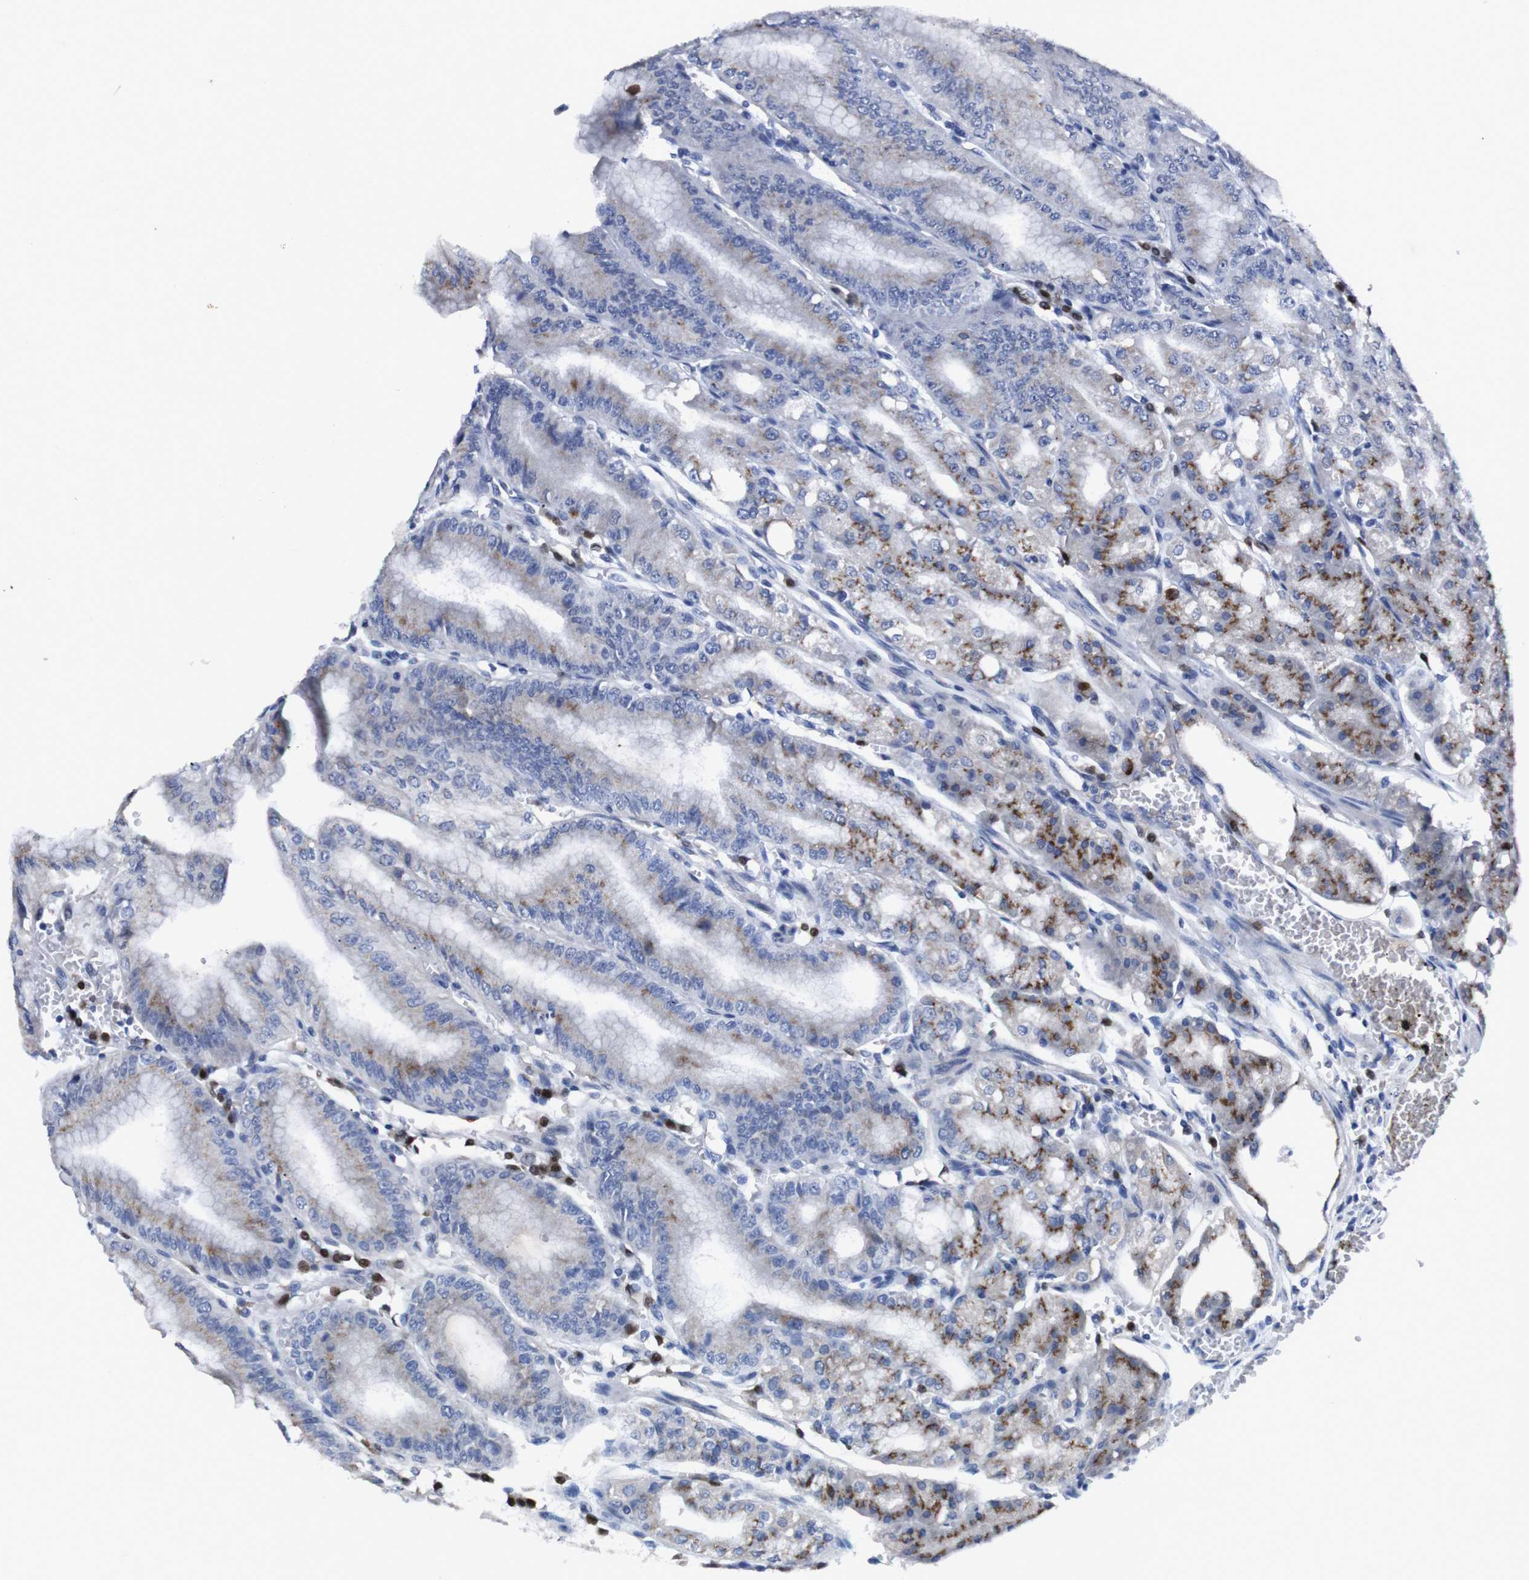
{"staining": {"intensity": "moderate", "quantity": "25%-75%", "location": "cytoplasmic/membranous"}, "tissue": "stomach", "cell_type": "Glandular cells", "image_type": "normal", "snomed": [{"axis": "morphology", "description": "Normal tissue, NOS"}, {"axis": "topography", "description": "Stomach, lower"}], "caption": "An immunohistochemistry histopathology image of benign tissue is shown. Protein staining in brown shows moderate cytoplasmic/membranous positivity in stomach within glandular cells. (Stains: DAB (3,3'-diaminobenzidine) in brown, nuclei in blue, Microscopy: brightfield microscopy at high magnification).", "gene": "IRF4", "patient": {"sex": "male", "age": 71}}